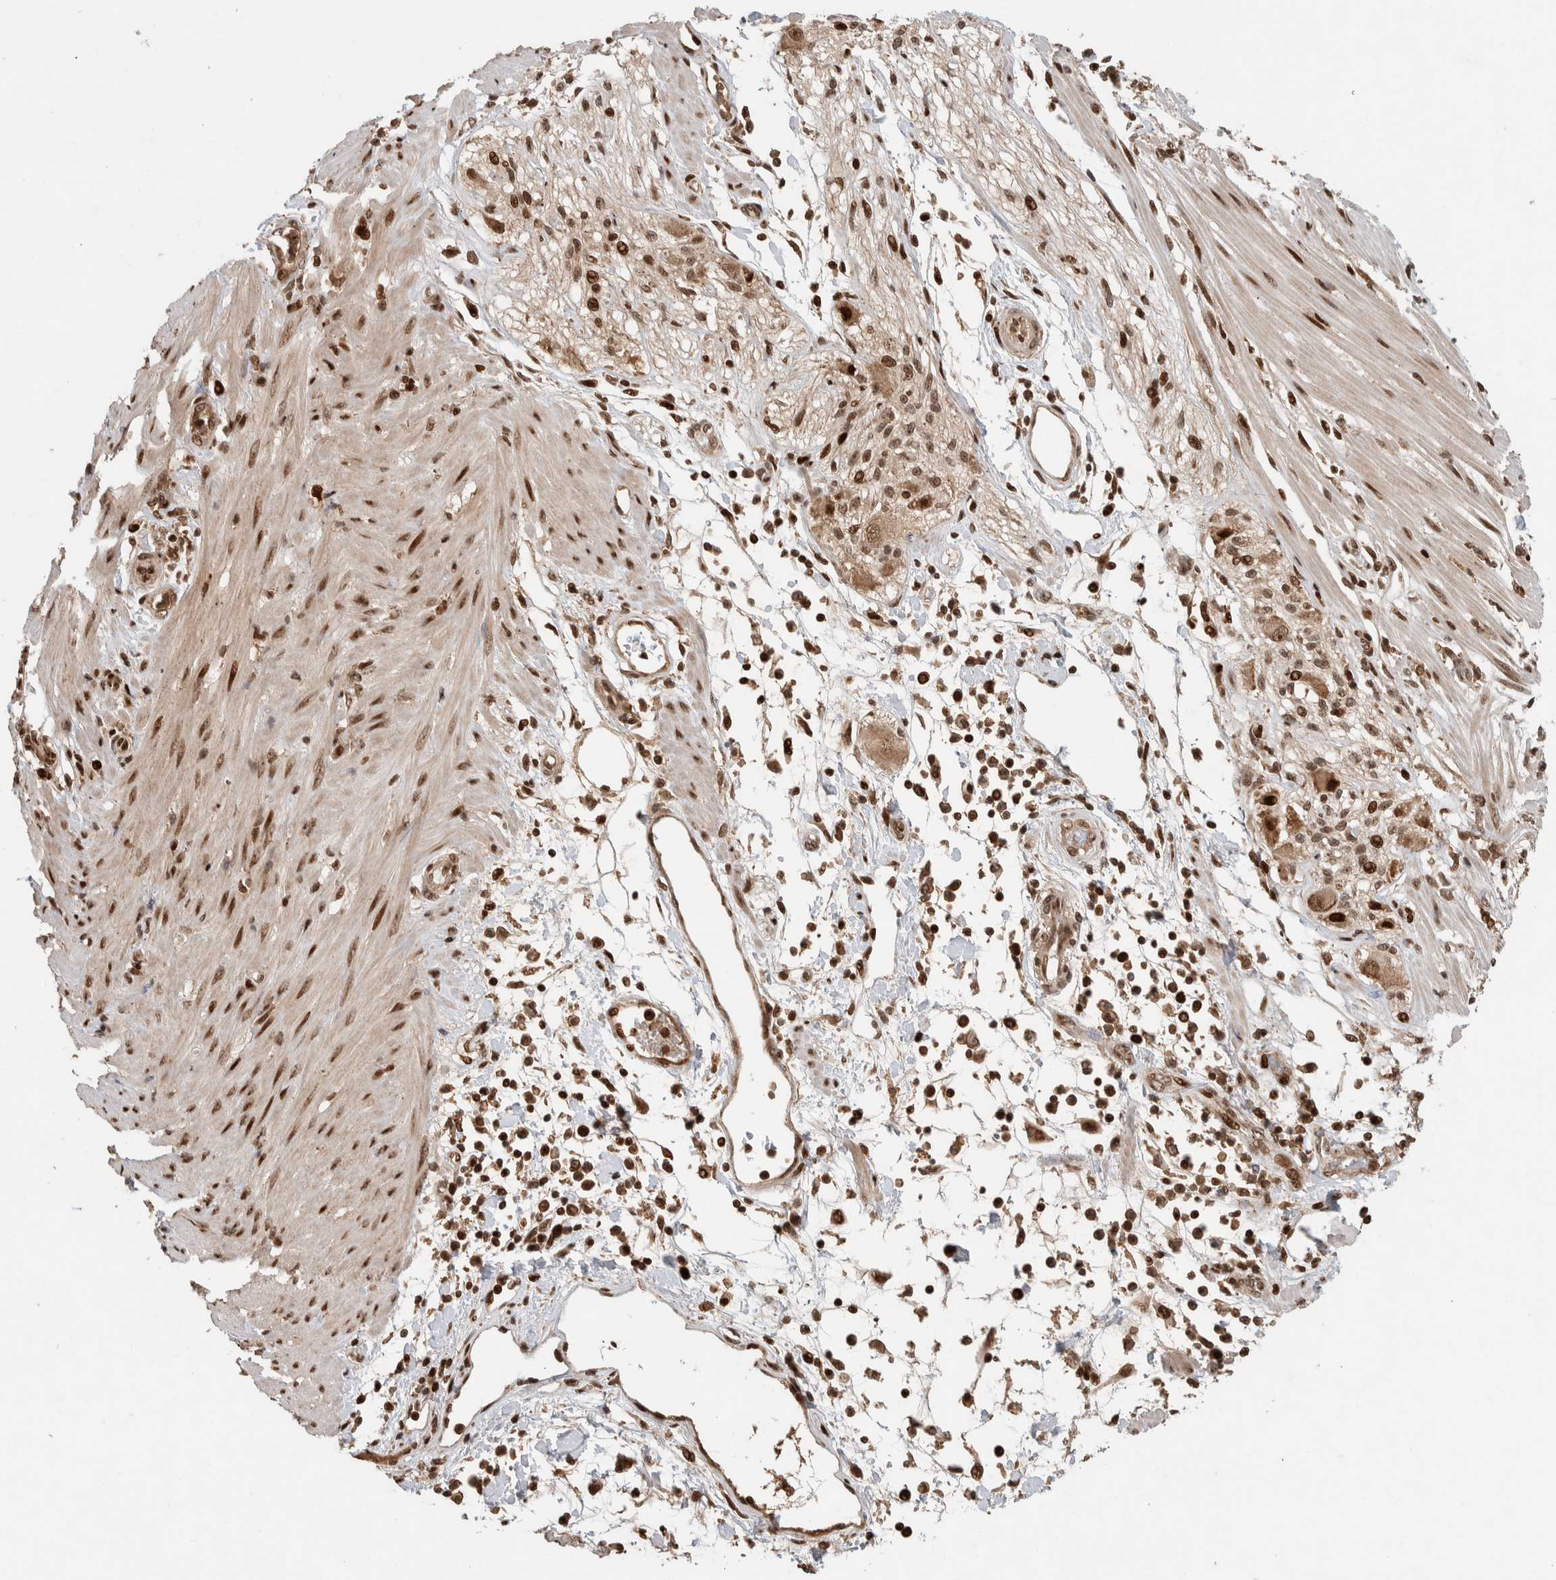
{"staining": {"intensity": "moderate", "quantity": ">75%", "location": "nuclear"}, "tissue": "pancreatic cancer", "cell_type": "Tumor cells", "image_type": "cancer", "snomed": [{"axis": "morphology", "description": "Adenocarcinoma, NOS"}, {"axis": "topography", "description": "Pancreas"}], "caption": "A histopathology image of human pancreatic cancer stained for a protein displays moderate nuclear brown staining in tumor cells.", "gene": "ZNF521", "patient": {"sex": "female", "age": 70}}